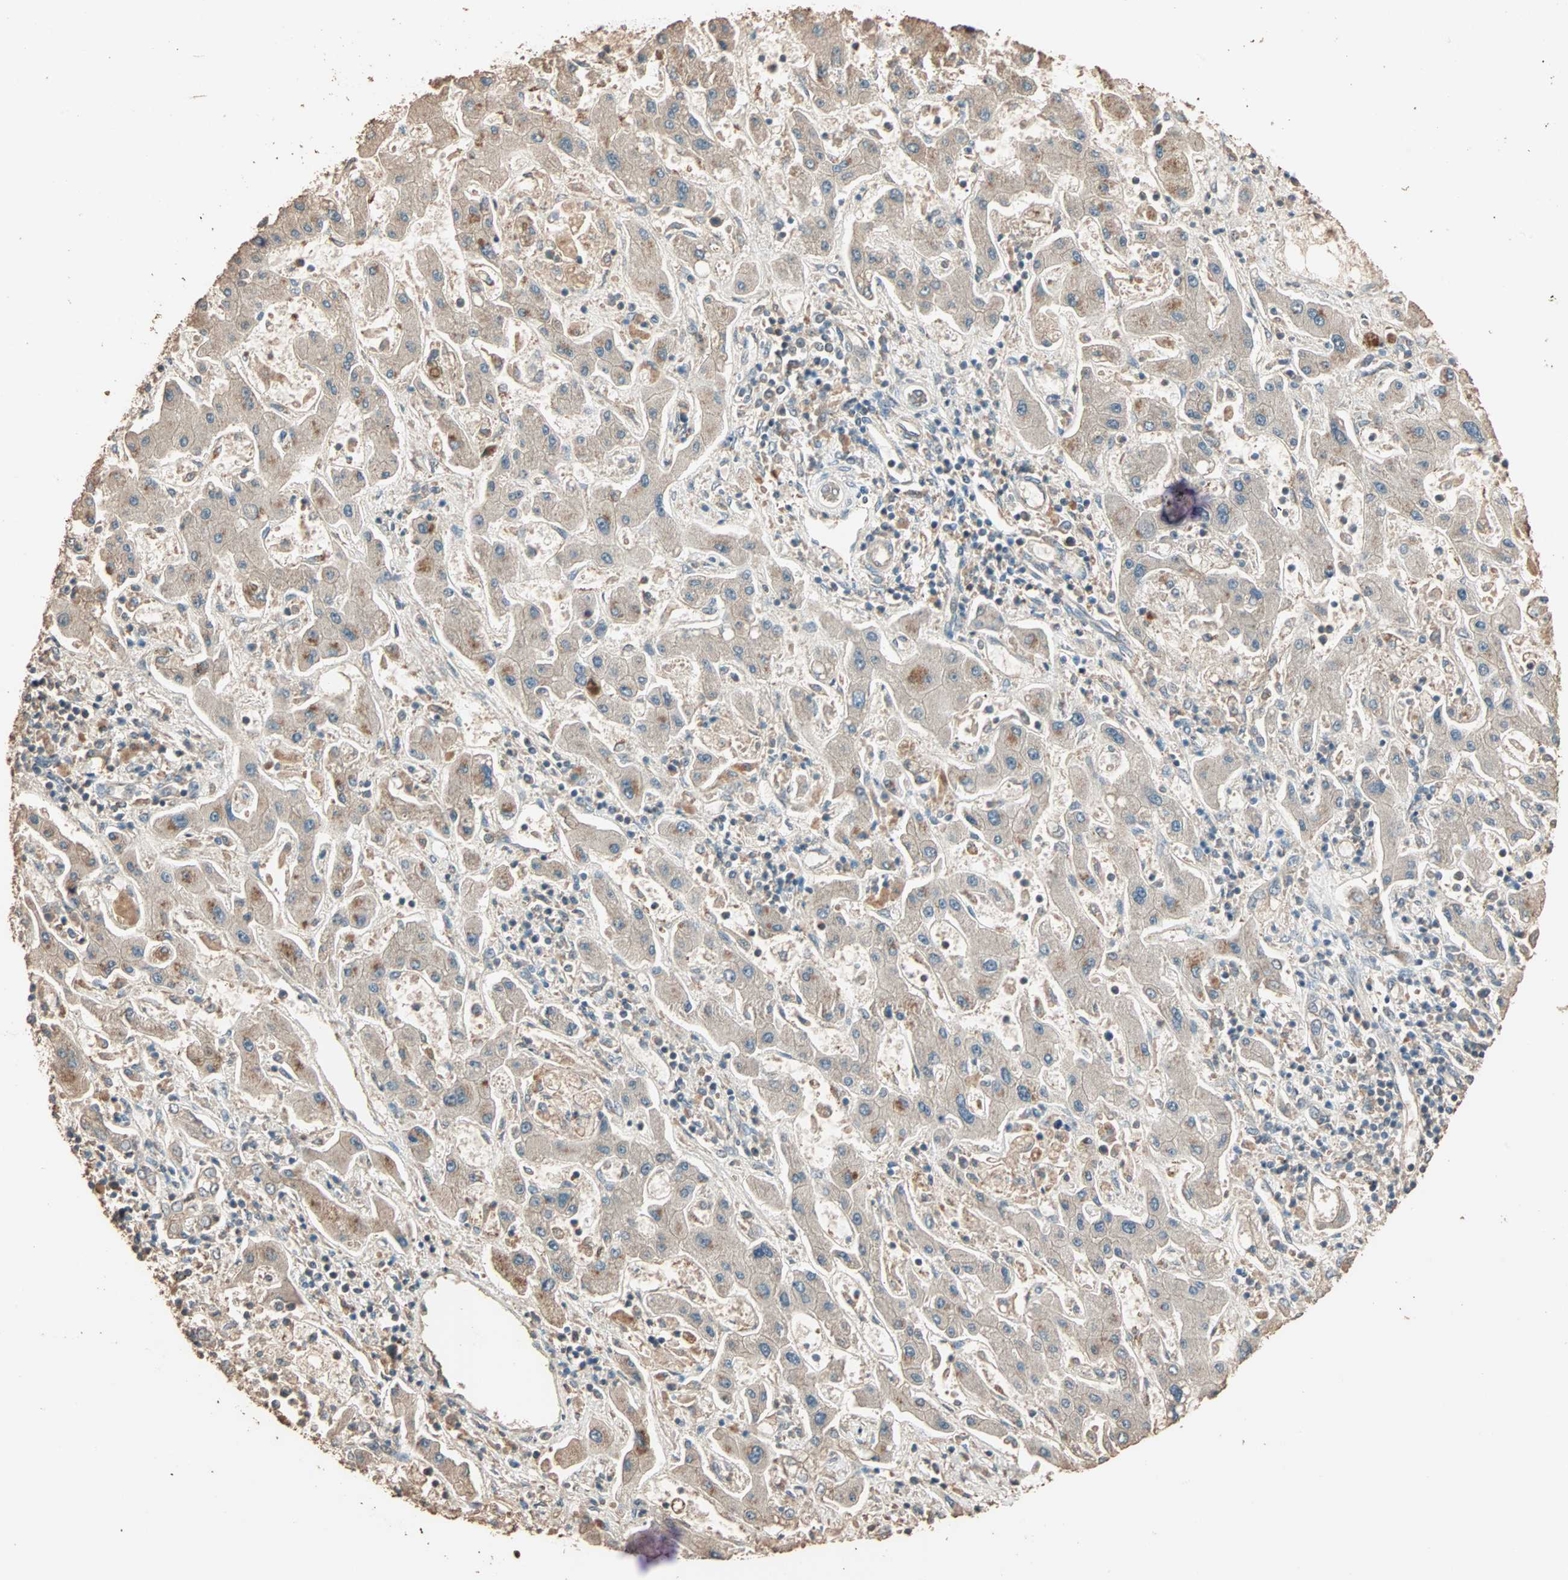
{"staining": {"intensity": "moderate", "quantity": ">75%", "location": "cytoplasmic/membranous"}, "tissue": "liver cancer", "cell_type": "Tumor cells", "image_type": "cancer", "snomed": [{"axis": "morphology", "description": "Cholangiocarcinoma"}, {"axis": "topography", "description": "Liver"}], "caption": "Liver cancer (cholangiocarcinoma) stained with a brown dye exhibits moderate cytoplasmic/membranous positive expression in about >75% of tumor cells.", "gene": "ZBTB33", "patient": {"sex": "male", "age": 50}}